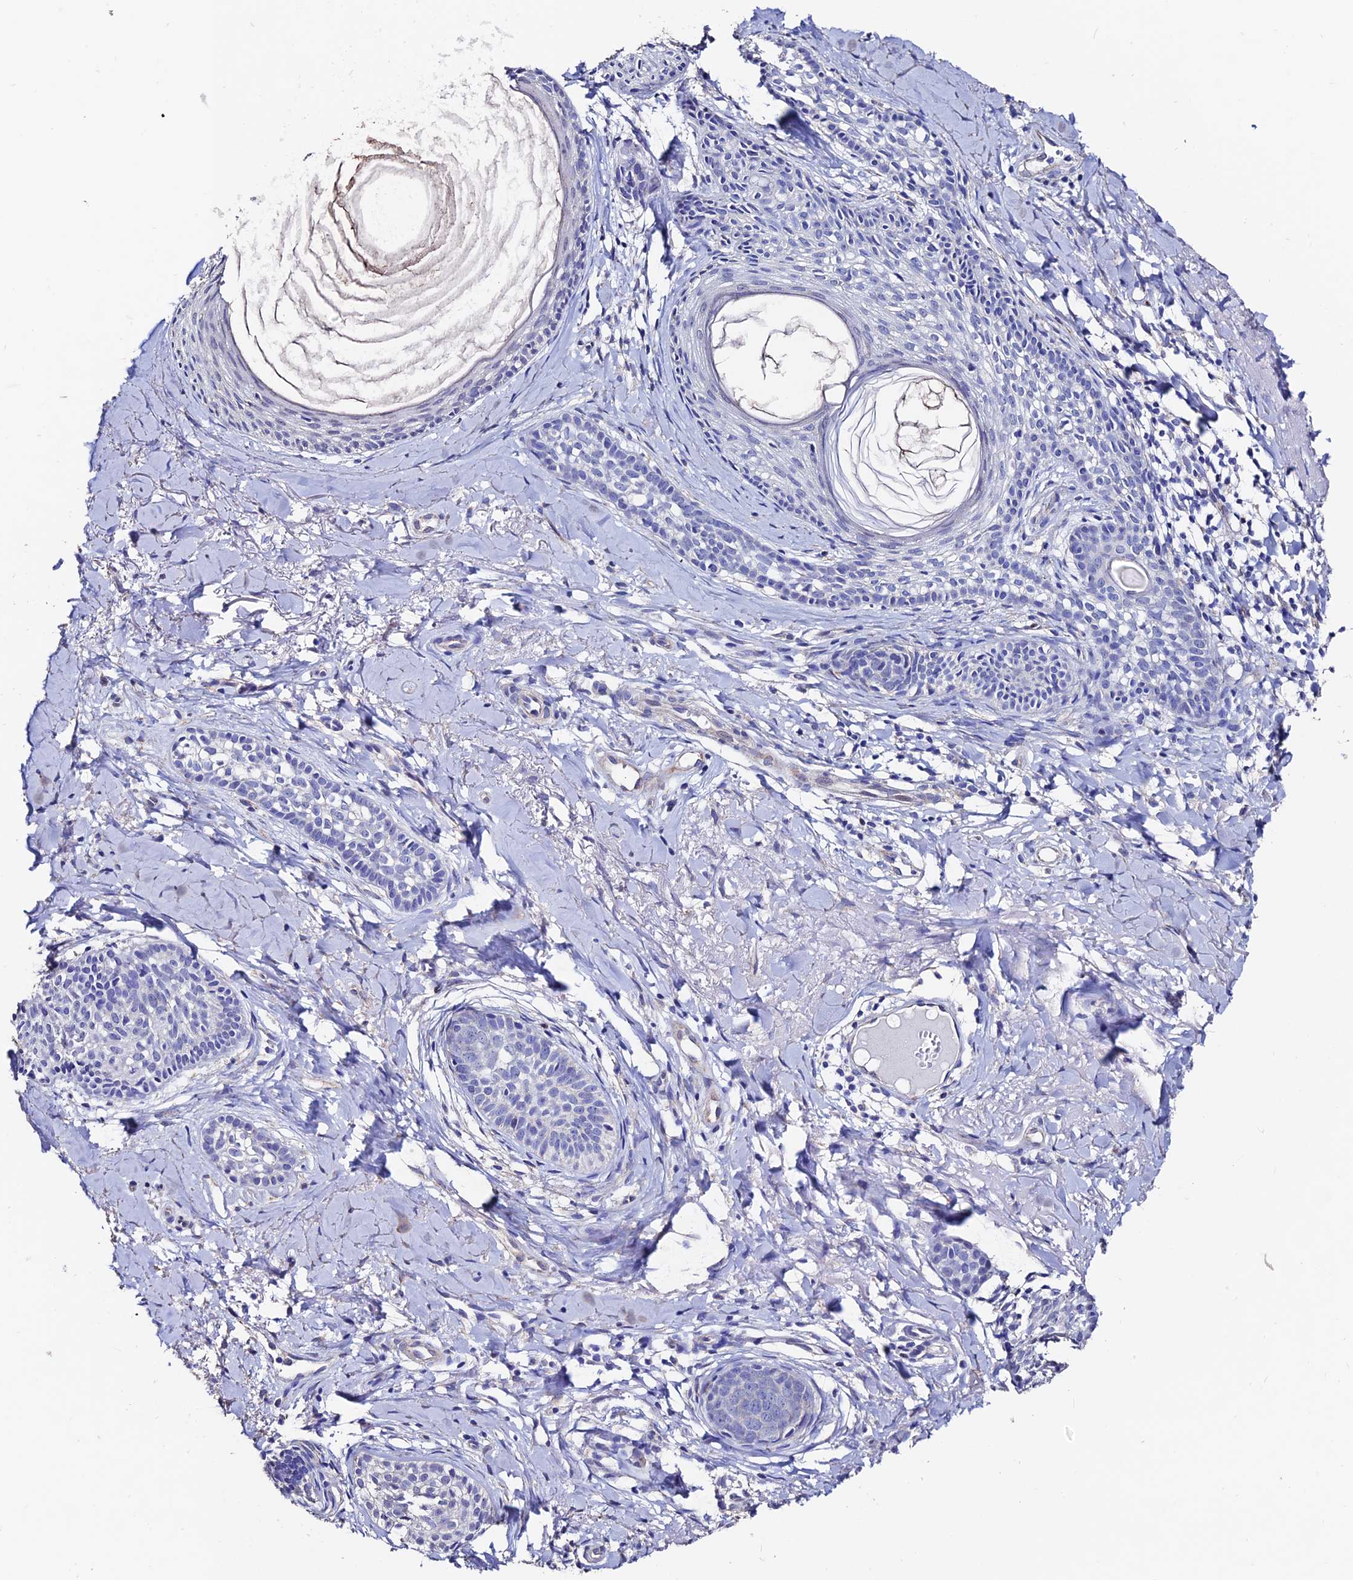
{"staining": {"intensity": "negative", "quantity": "none", "location": "none"}, "tissue": "skin cancer", "cell_type": "Tumor cells", "image_type": "cancer", "snomed": [{"axis": "morphology", "description": "Basal cell carcinoma"}, {"axis": "topography", "description": "Skin"}], "caption": "An immunohistochemistry (IHC) histopathology image of basal cell carcinoma (skin) is shown. There is no staining in tumor cells of basal cell carcinoma (skin). The staining was performed using DAB (3,3'-diaminobenzidine) to visualize the protein expression in brown, while the nuclei were stained in blue with hematoxylin (Magnification: 20x).", "gene": "ESM1", "patient": {"sex": "female", "age": 76}}